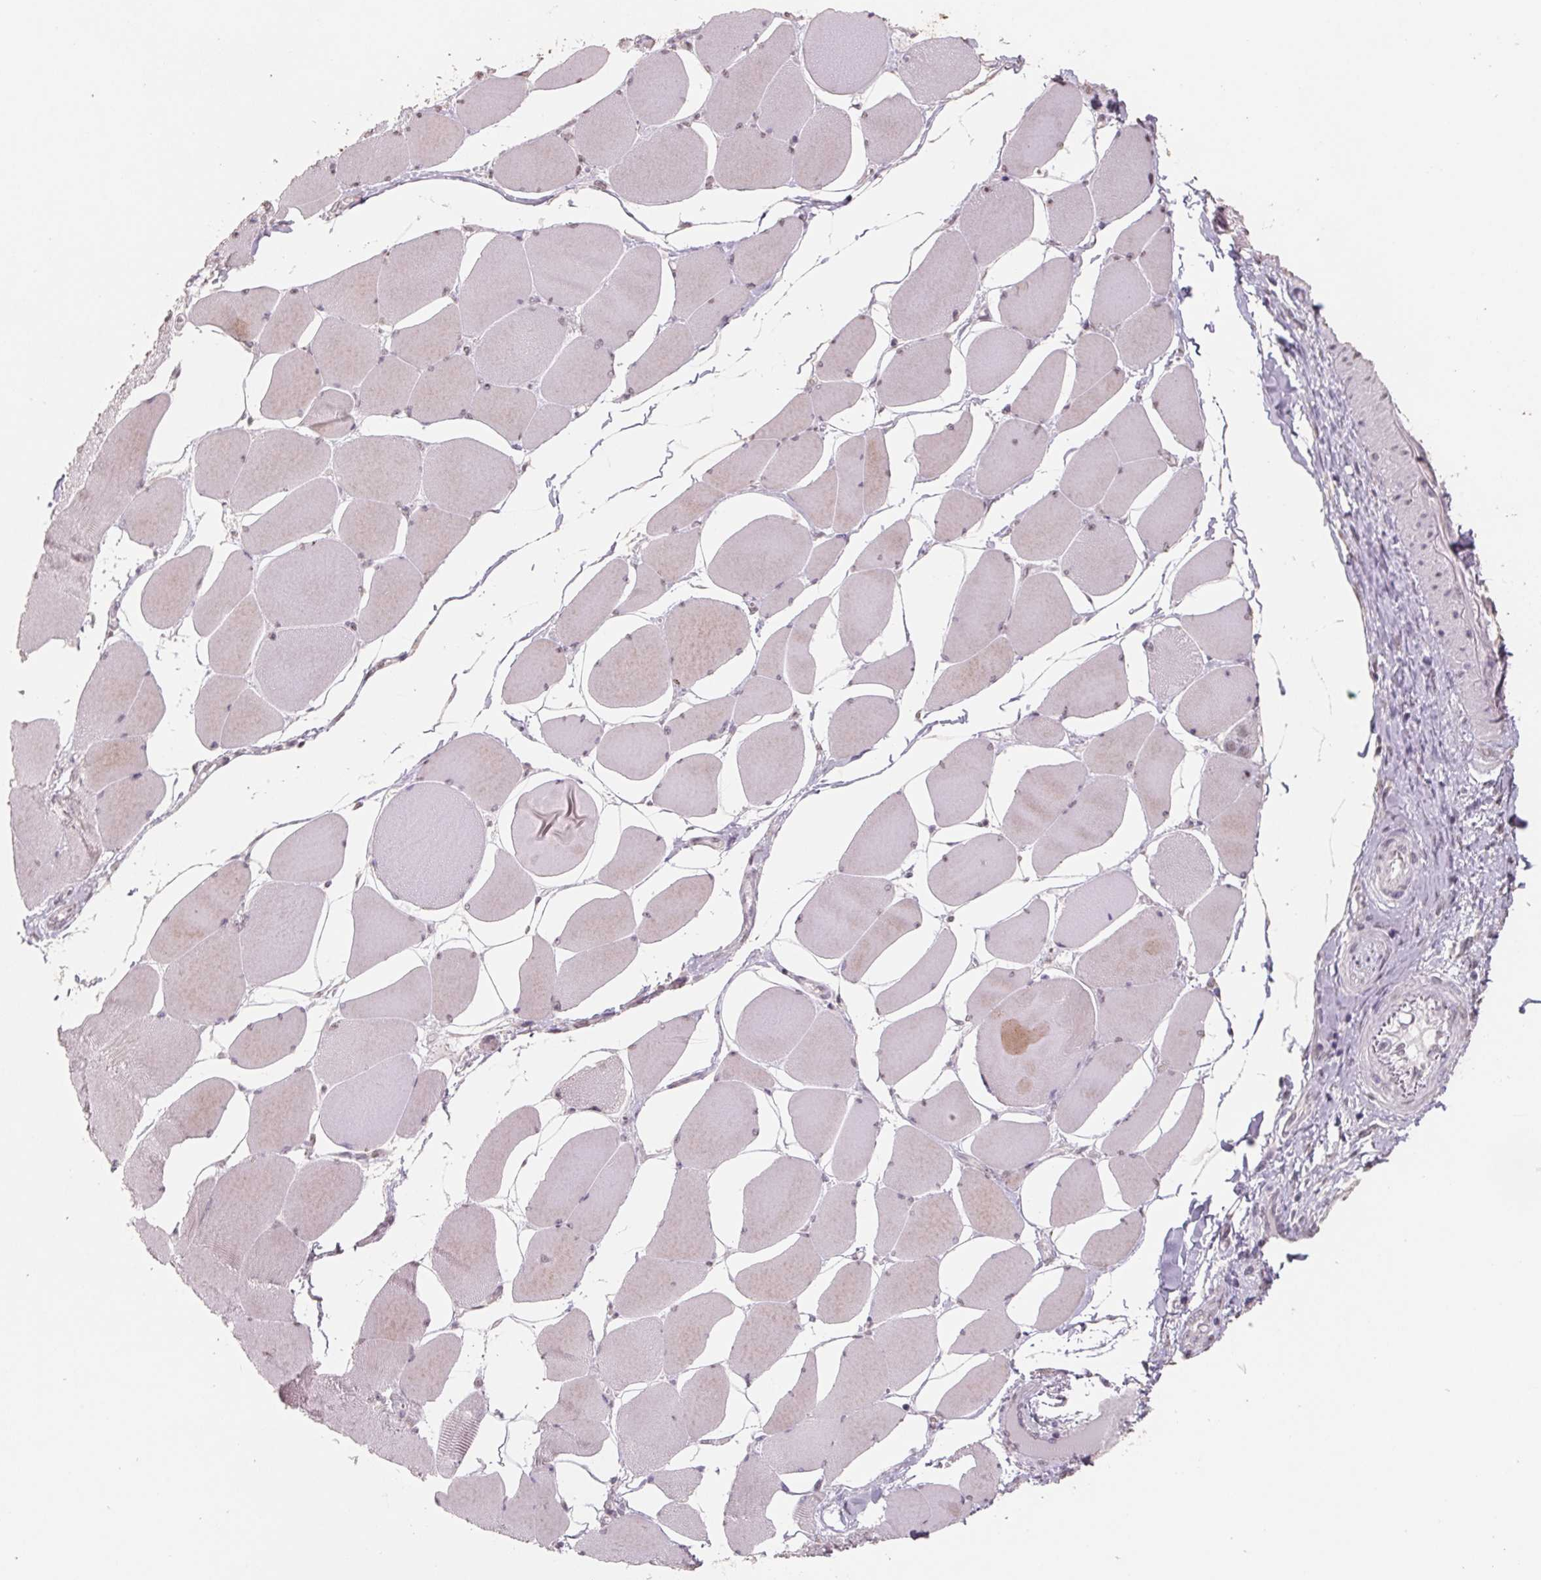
{"staining": {"intensity": "moderate", "quantity": "<25%", "location": "cytoplasmic/membranous"}, "tissue": "skeletal muscle", "cell_type": "Myocytes", "image_type": "normal", "snomed": [{"axis": "morphology", "description": "Normal tissue, NOS"}, {"axis": "topography", "description": "Skeletal muscle"}], "caption": "Skeletal muscle stained for a protein reveals moderate cytoplasmic/membranous positivity in myocytes. (IHC, brightfield microscopy, high magnification).", "gene": "FTCD", "patient": {"sex": "female", "age": 75}}